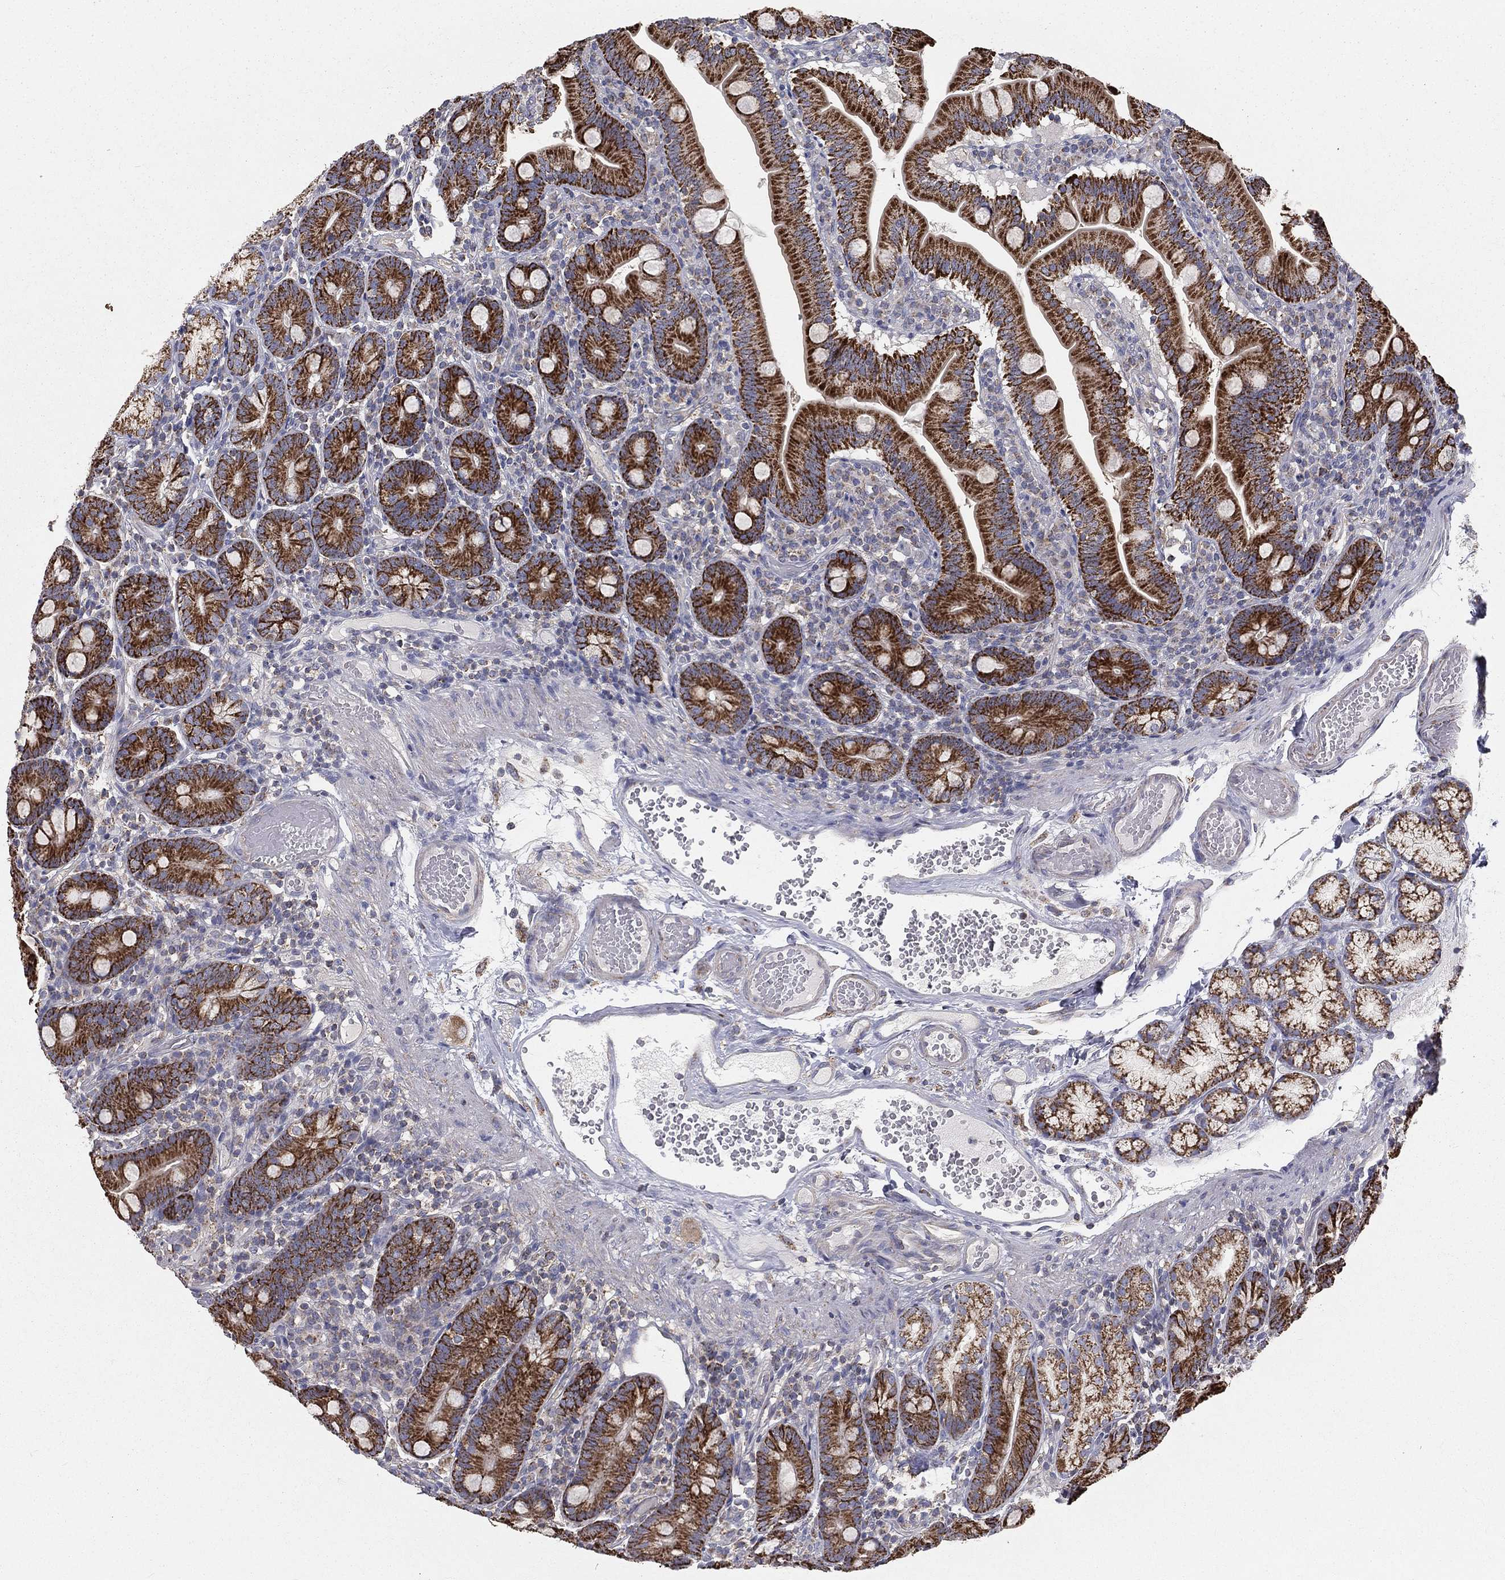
{"staining": {"intensity": "strong", "quantity": ">75%", "location": "cytoplasmic/membranous"}, "tissue": "duodenum", "cell_type": "Glandular cells", "image_type": "normal", "snomed": [{"axis": "morphology", "description": "Normal tissue, NOS"}, {"axis": "topography", "description": "Duodenum"}], "caption": "Strong cytoplasmic/membranous positivity is seen in about >75% of glandular cells in benign duodenum.", "gene": "HADH", "patient": {"sex": "female", "age": 67}}